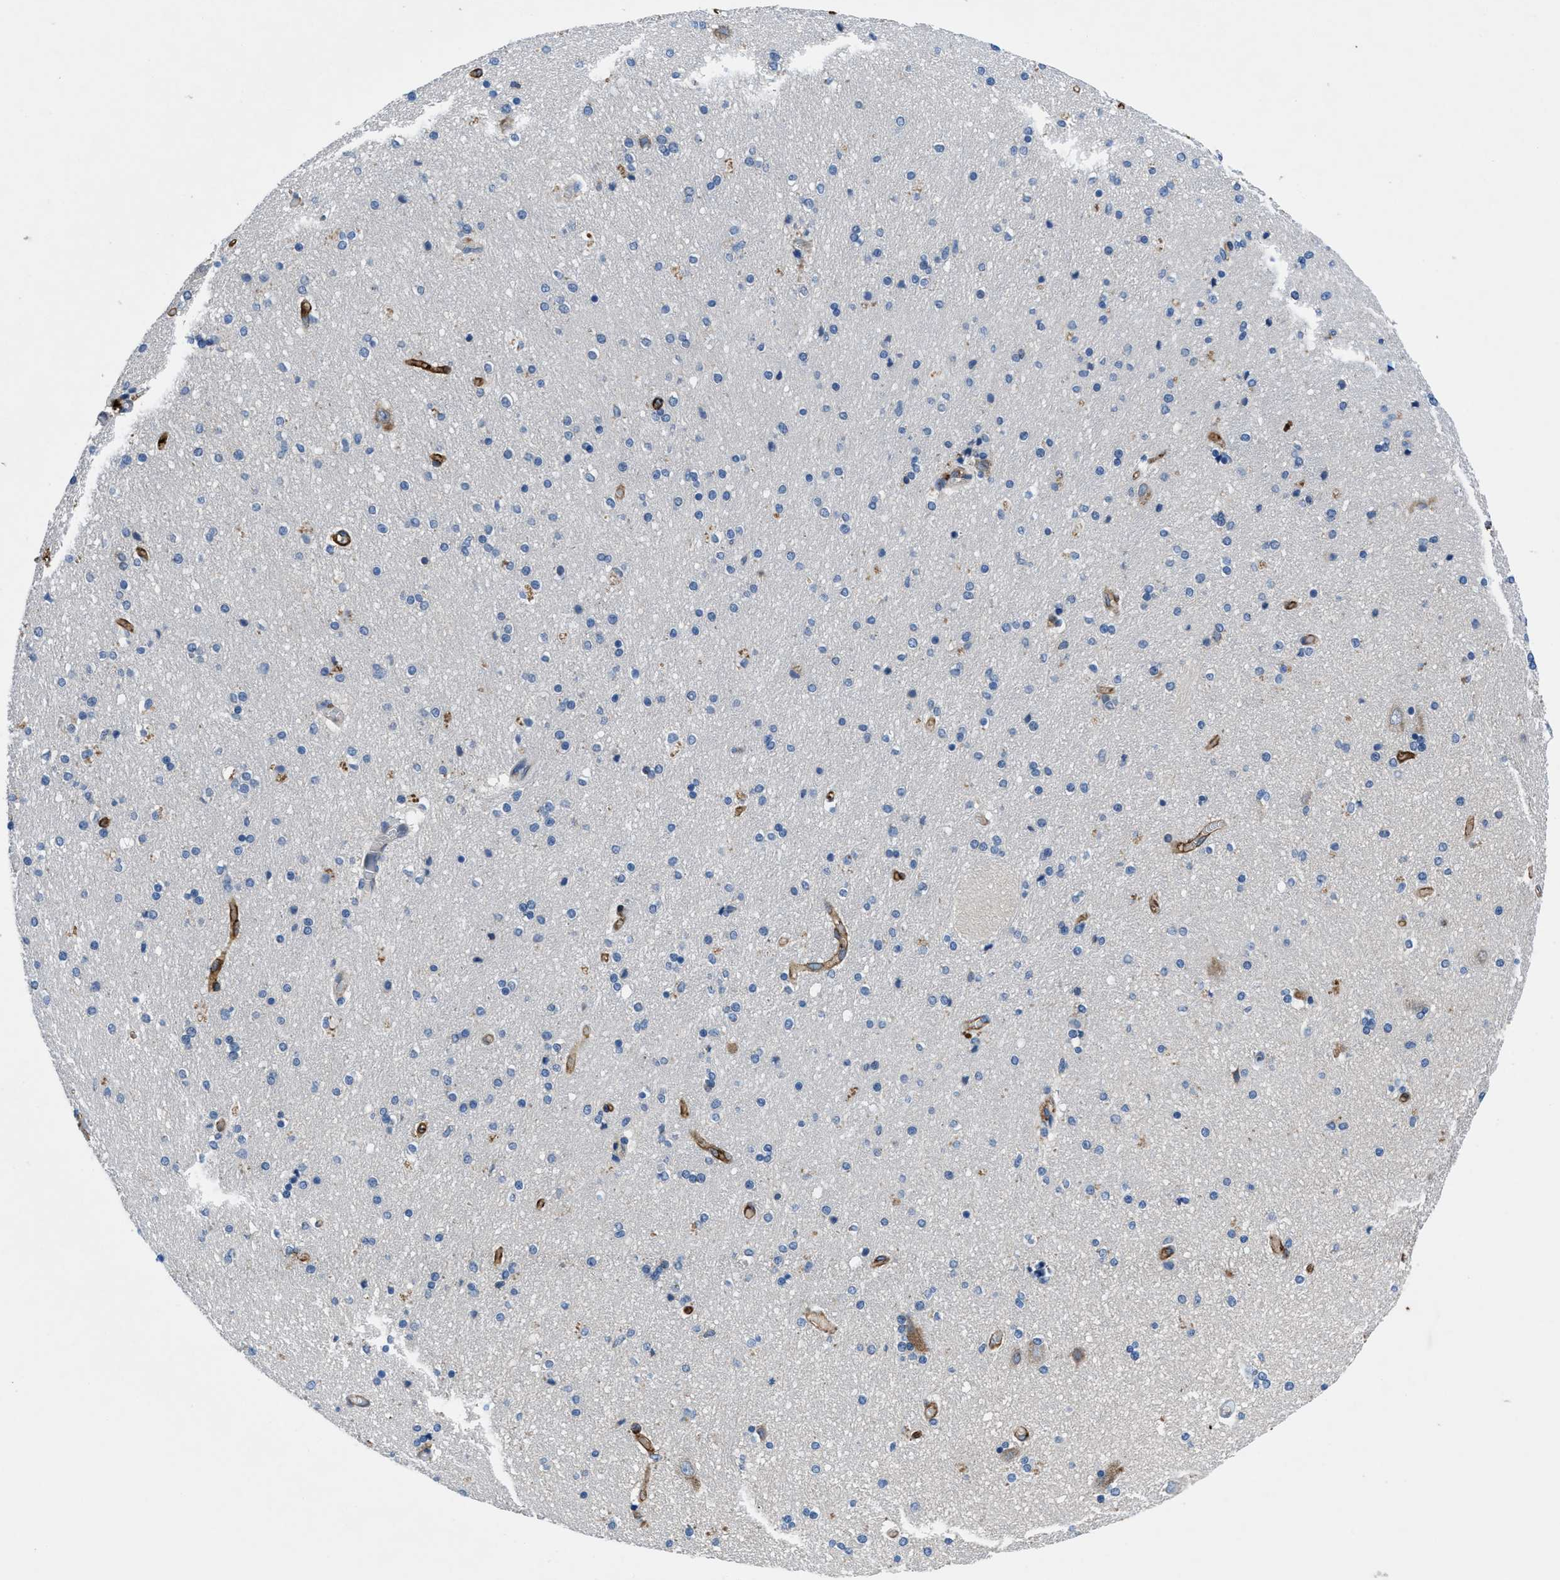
{"staining": {"intensity": "negative", "quantity": "none", "location": "none"}, "tissue": "hippocampus", "cell_type": "Glial cells", "image_type": "normal", "snomed": [{"axis": "morphology", "description": "Normal tissue, NOS"}, {"axis": "topography", "description": "Hippocampus"}], "caption": "There is no significant expression in glial cells of hippocampus. The staining is performed using DAB brown chromogen with nuclei counter-stained in using hematoxylin.", "gene": "PGR", "patient": {"sex": "female", "age": 54}}